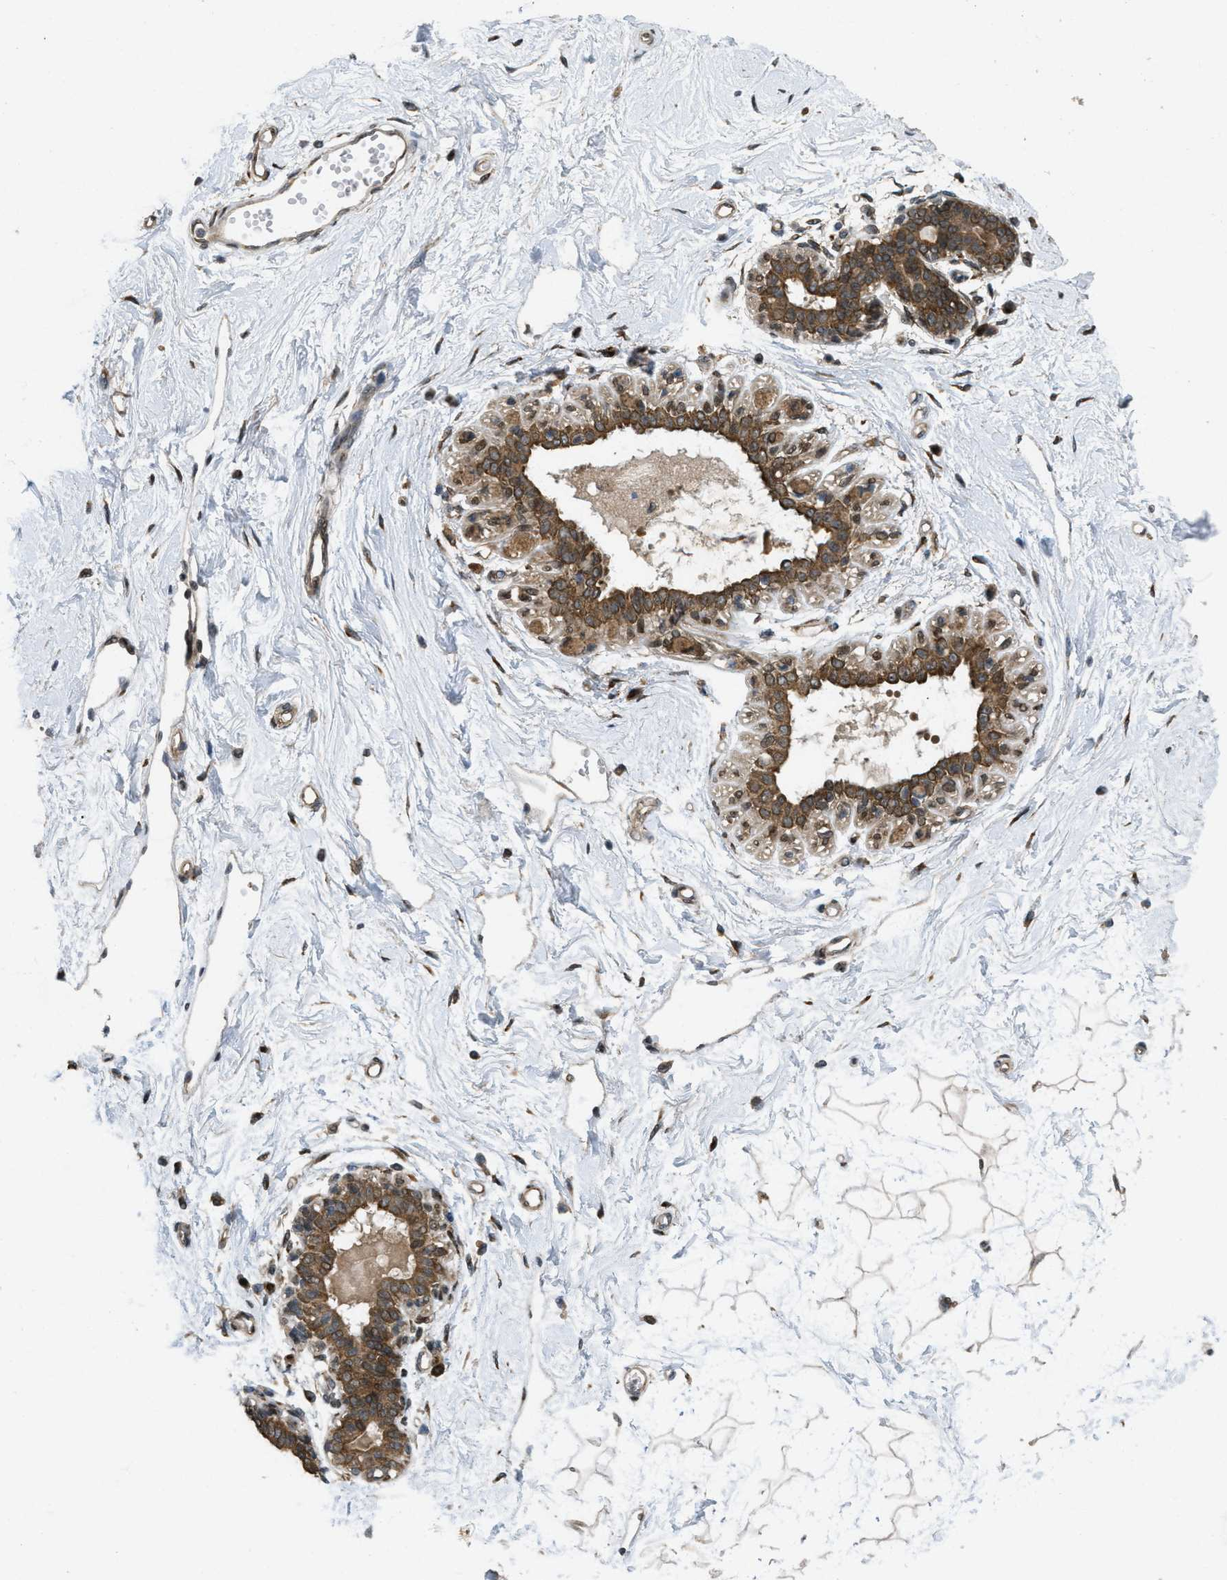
{"staining": {"intensity": "moderate", "quantity": ">75%", "location": "cytoplasmic/membranous"}, "tissue": "breast", "cell_type": "Adipocytes", "image_type": "normal", "snomed": [{"axis": "morphology", "description": "Normal tissue, NOS"}, {"axis": "topography", "description": "Breast"}], "caption": "A micrograph of breast stained for a protein reveals moderate cytoplasmic/membranous brown staining in adipocytes.", "gene": "IFNLR1", "patient": {"sex": "female", "age": 45}}